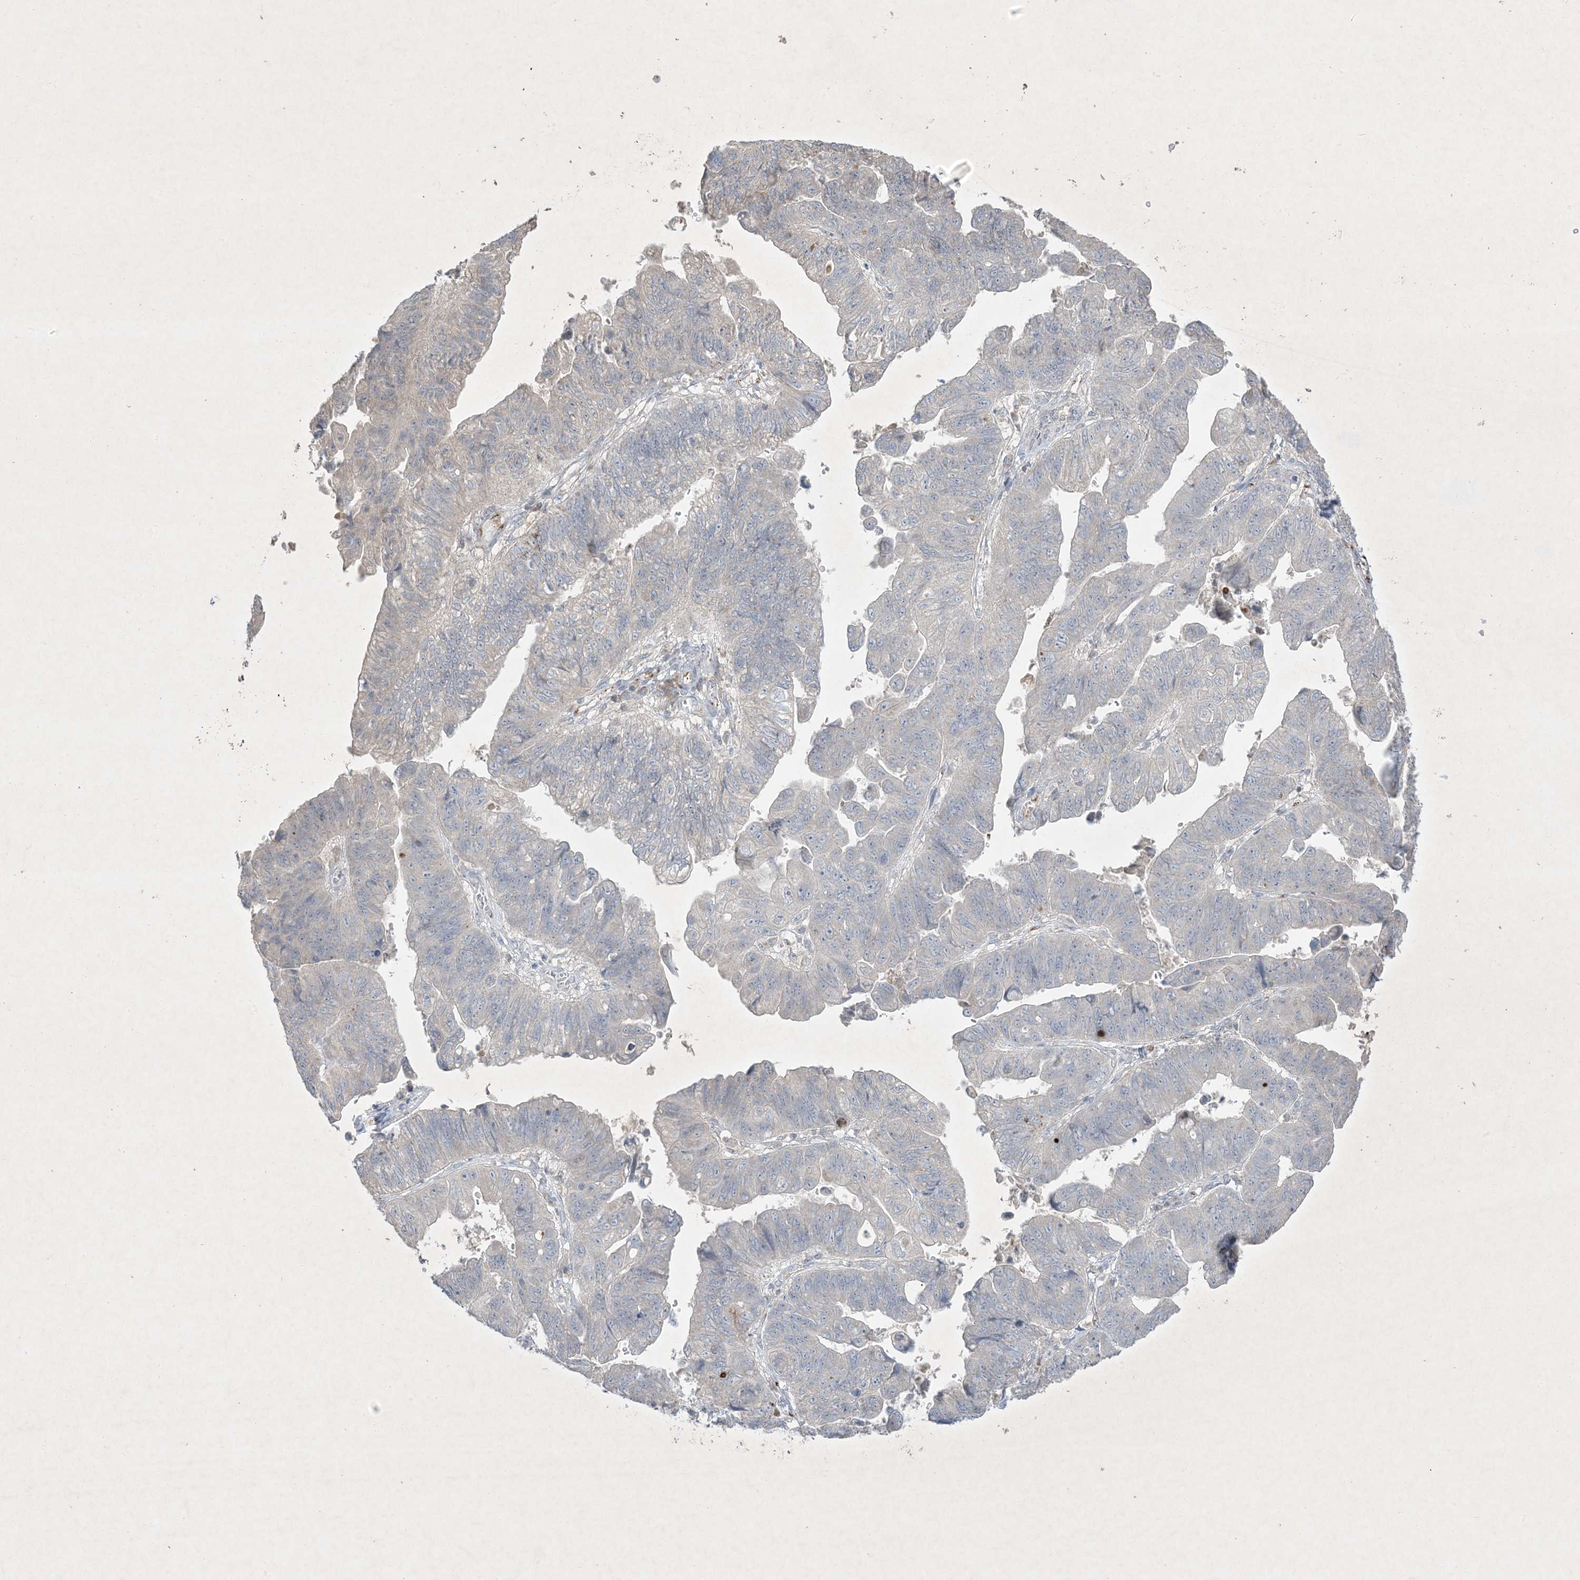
{"staining": {"intensity": "negative", "quantity": "none", "location": "none"}, "tissue": "stomach cancer", "cell_type": "Tumor cells", "image_type": "cancer", "snomed": [{"axis": "morphology", "description": "Adenocarcinoma, NOS"}, {"axis": "topography", "description": "Stomach"}], "caption": "High power microscopy micrograph of an IHC histopathology image of stomach adenocarcinoma, revealing no significant staining in tumor cells.", "gene": "PRSS36", "patient": {"sex": "male", "age": 59}}